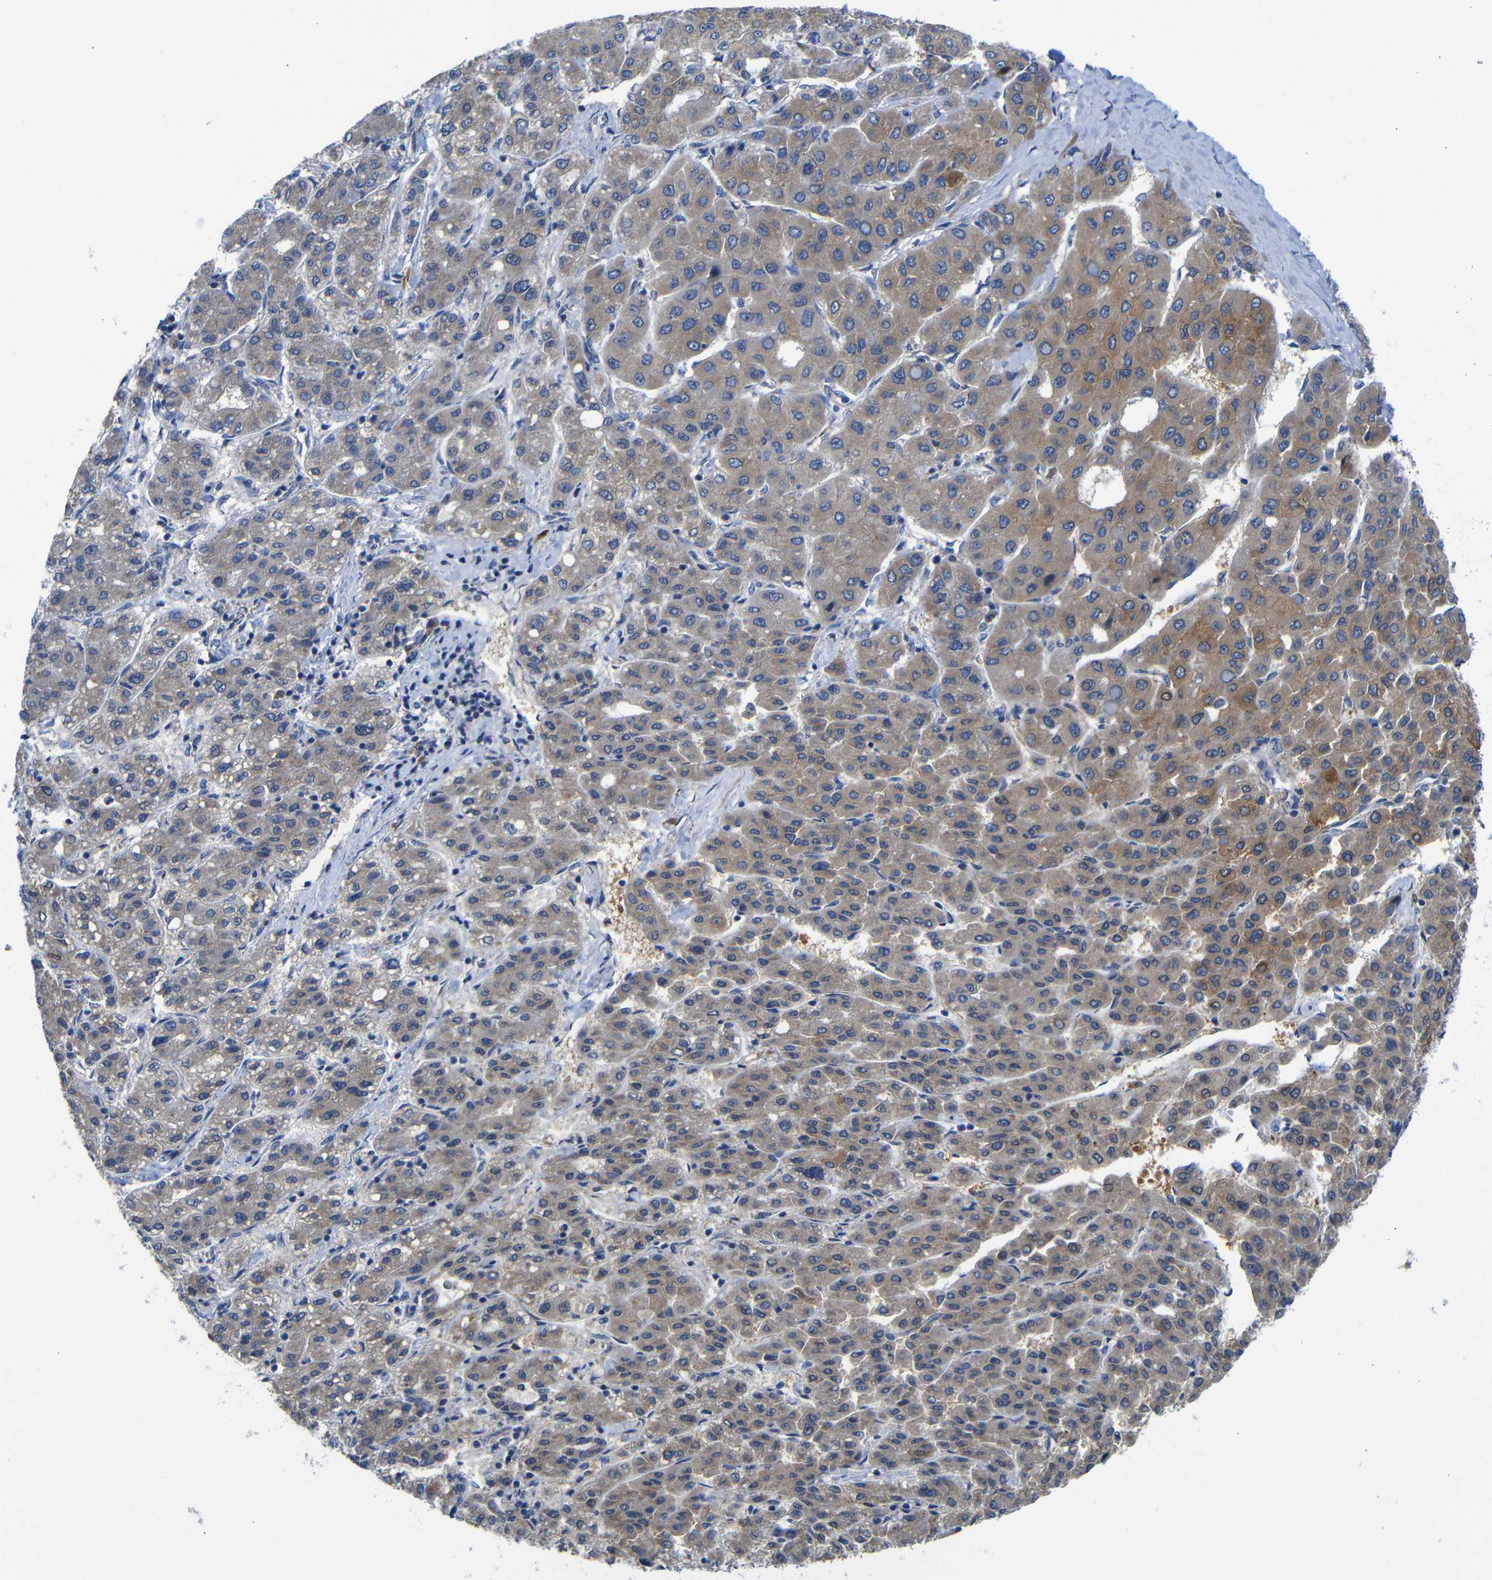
{"staining": {"intensity": "moderate", "quantity": ">75%", "location": "cytoplasmic/membranous"}, "tissue": "liver cancer", "cell_type": "Tumor cells", "image_type": "cancer", "snomed": [{"axis": "morphology", "description": "Carcinoma, Hepatocellular, NOS"}, {"axis": "topography", "description": "Liver"}], "caption": "Immunohistochemical staining of human liver cancer reveals medium levels of moderate cytoplasmic/membranous protein expression in about >75% of tumor cells.", "gene": "DDRGK1", "patient": {"sex": "male", "age": 65}}